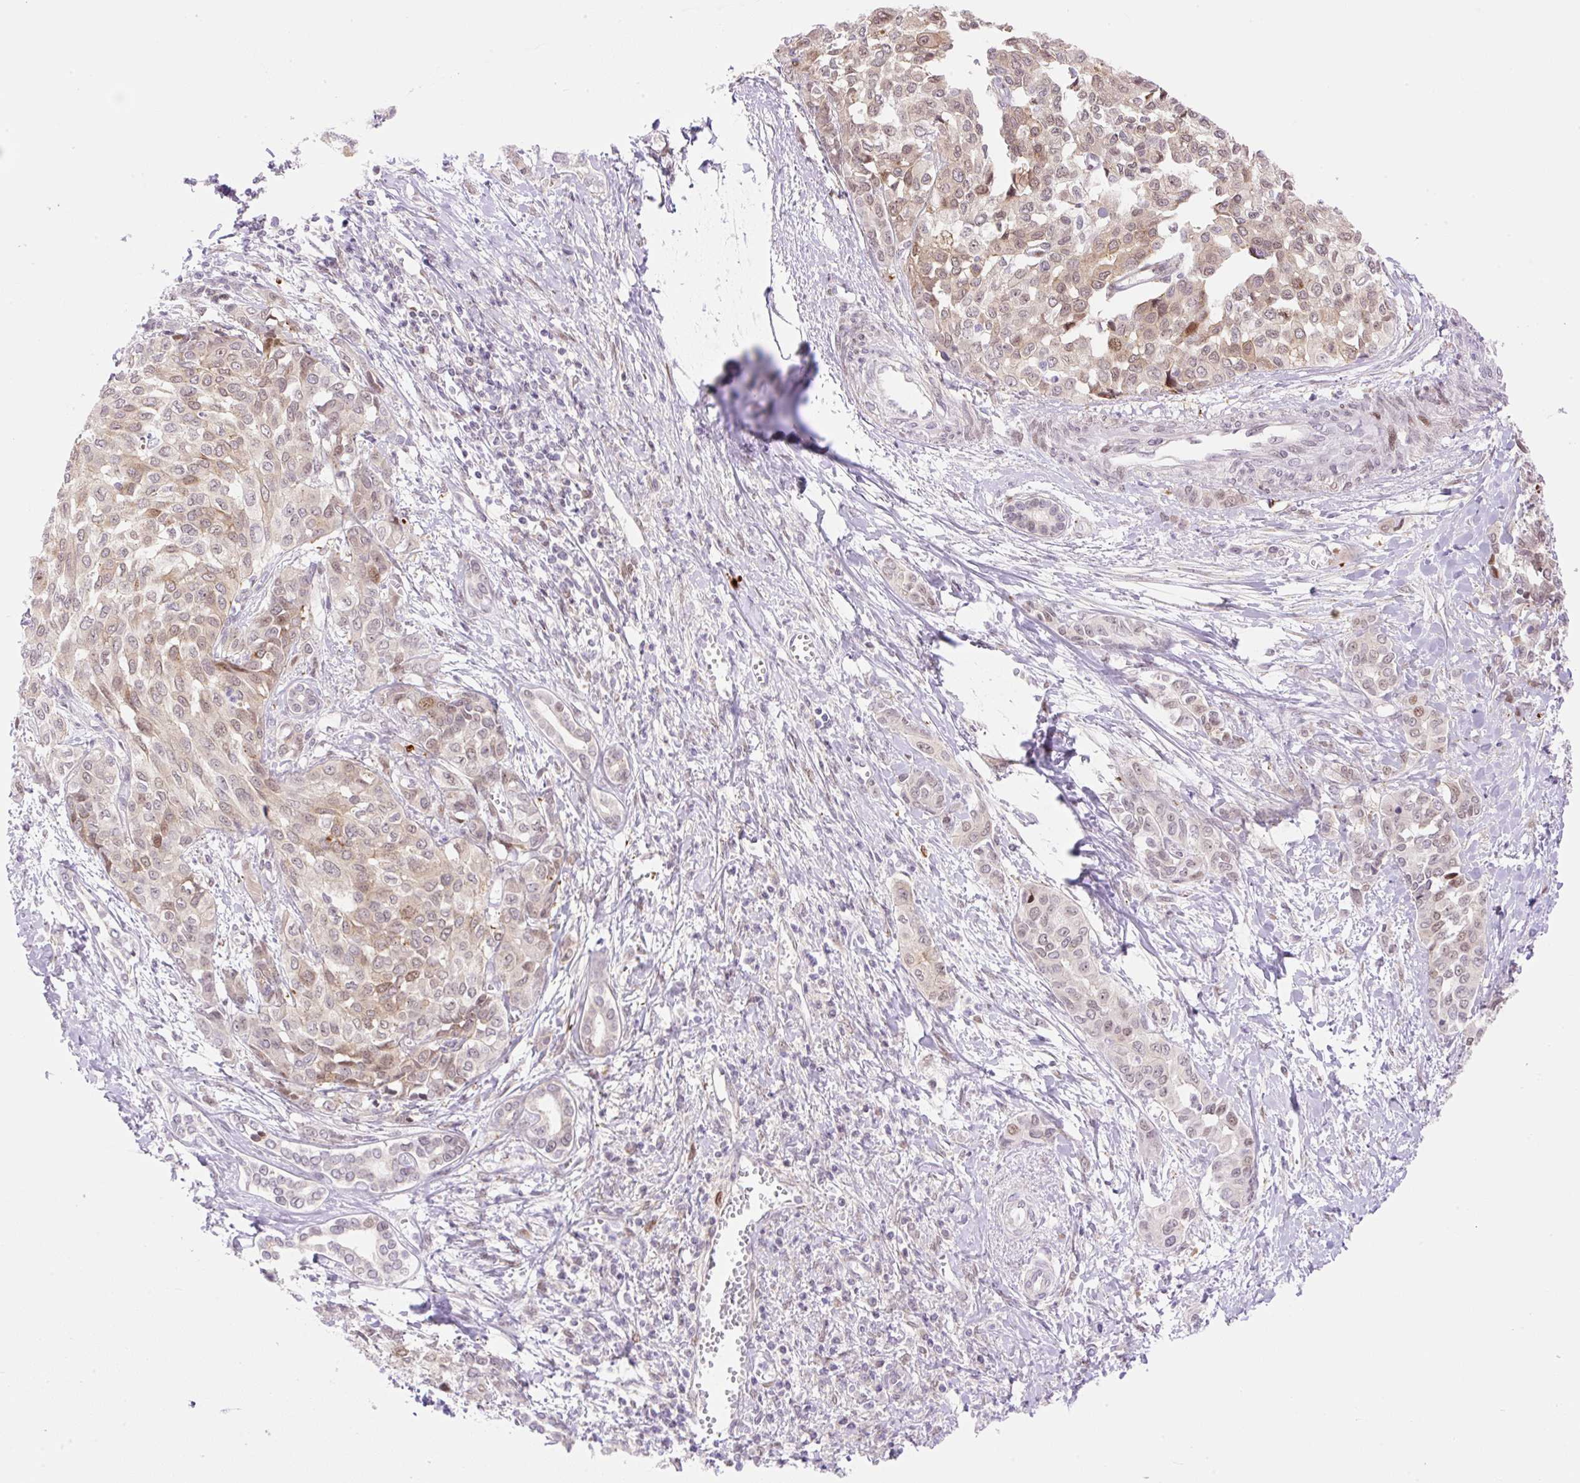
{"staining": {"intensity": "weak", "quantity": "25%-75%", "location": "cytoplasmic/membranous,nuclear"}, "tissue": "liver cancer", "cell_type": "Tumor cells", "image_type": "cancer", "snomed": [{"axis": "morphology", "description": "Cholangiocarcinoma"}, {"axis": "topography", "description": "Liver"}], "caption": "A brown stain labels weak cytoplasmic/membranous and nuclear expression of a protein in human liver cancer tumor cells.", "gene": "ZFP41", "patient": {"sex": "female", "age": 77}}